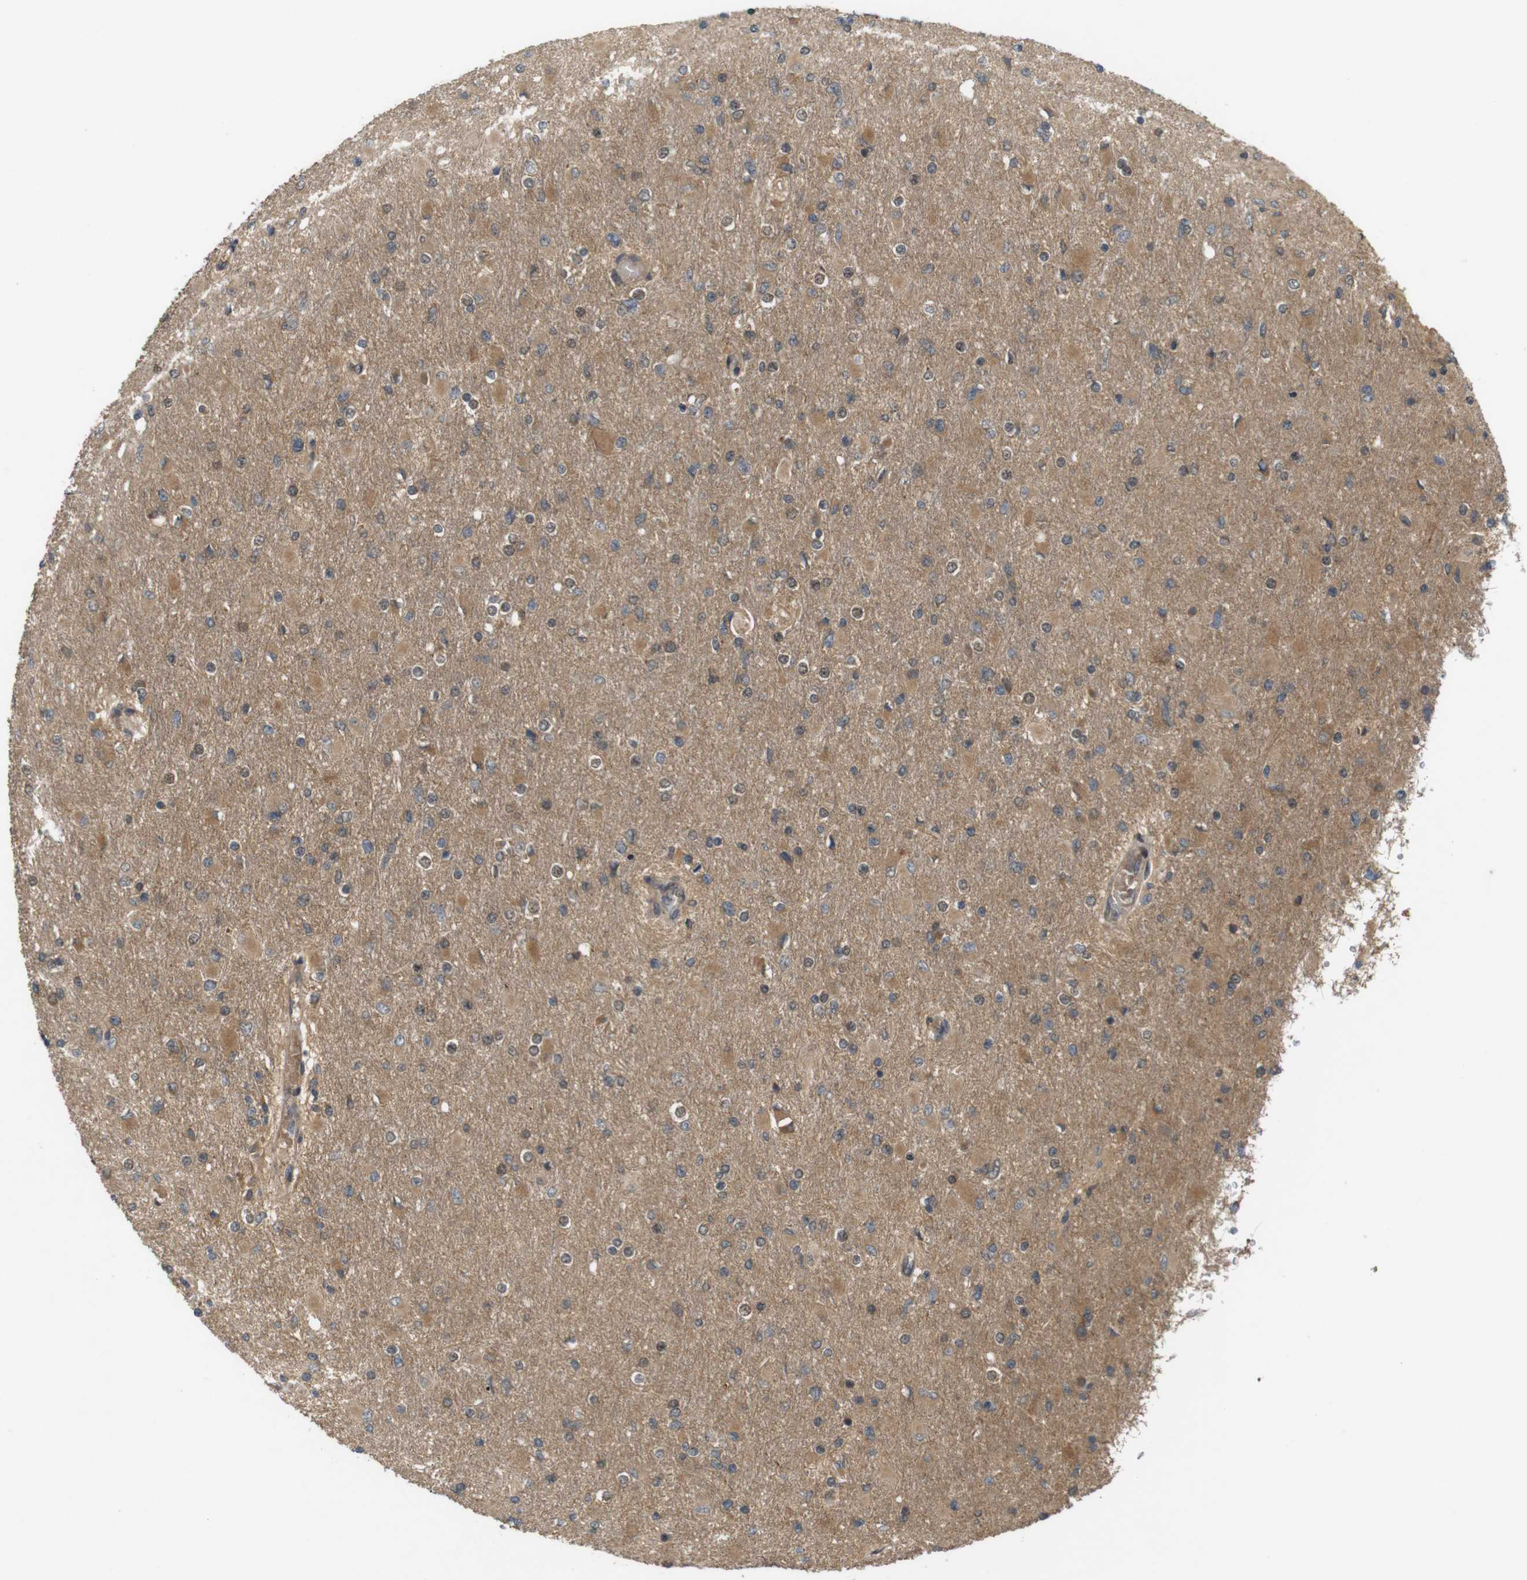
{"staining": {"intensity": "moderate", "quantity": "25%-75%", "location": "cytoplasmic/membranous"}, "tissue": "glioma", "cell_type": "Tumor cells", "image_type": "cancer", "snomed": [{"axis": "morphology", "description": "Glioma, malignant, High grade"}, {"axis": "topography", "description": "Cerebral cortex"}], "caption": "Protein analysis of glioma tissue displays moderate cytoplasmic/membranous positivity in approximately 25%-75% of tumor cells.", "gene": "NFKBIE", "patient": {"sex": "female", "age": 36}}